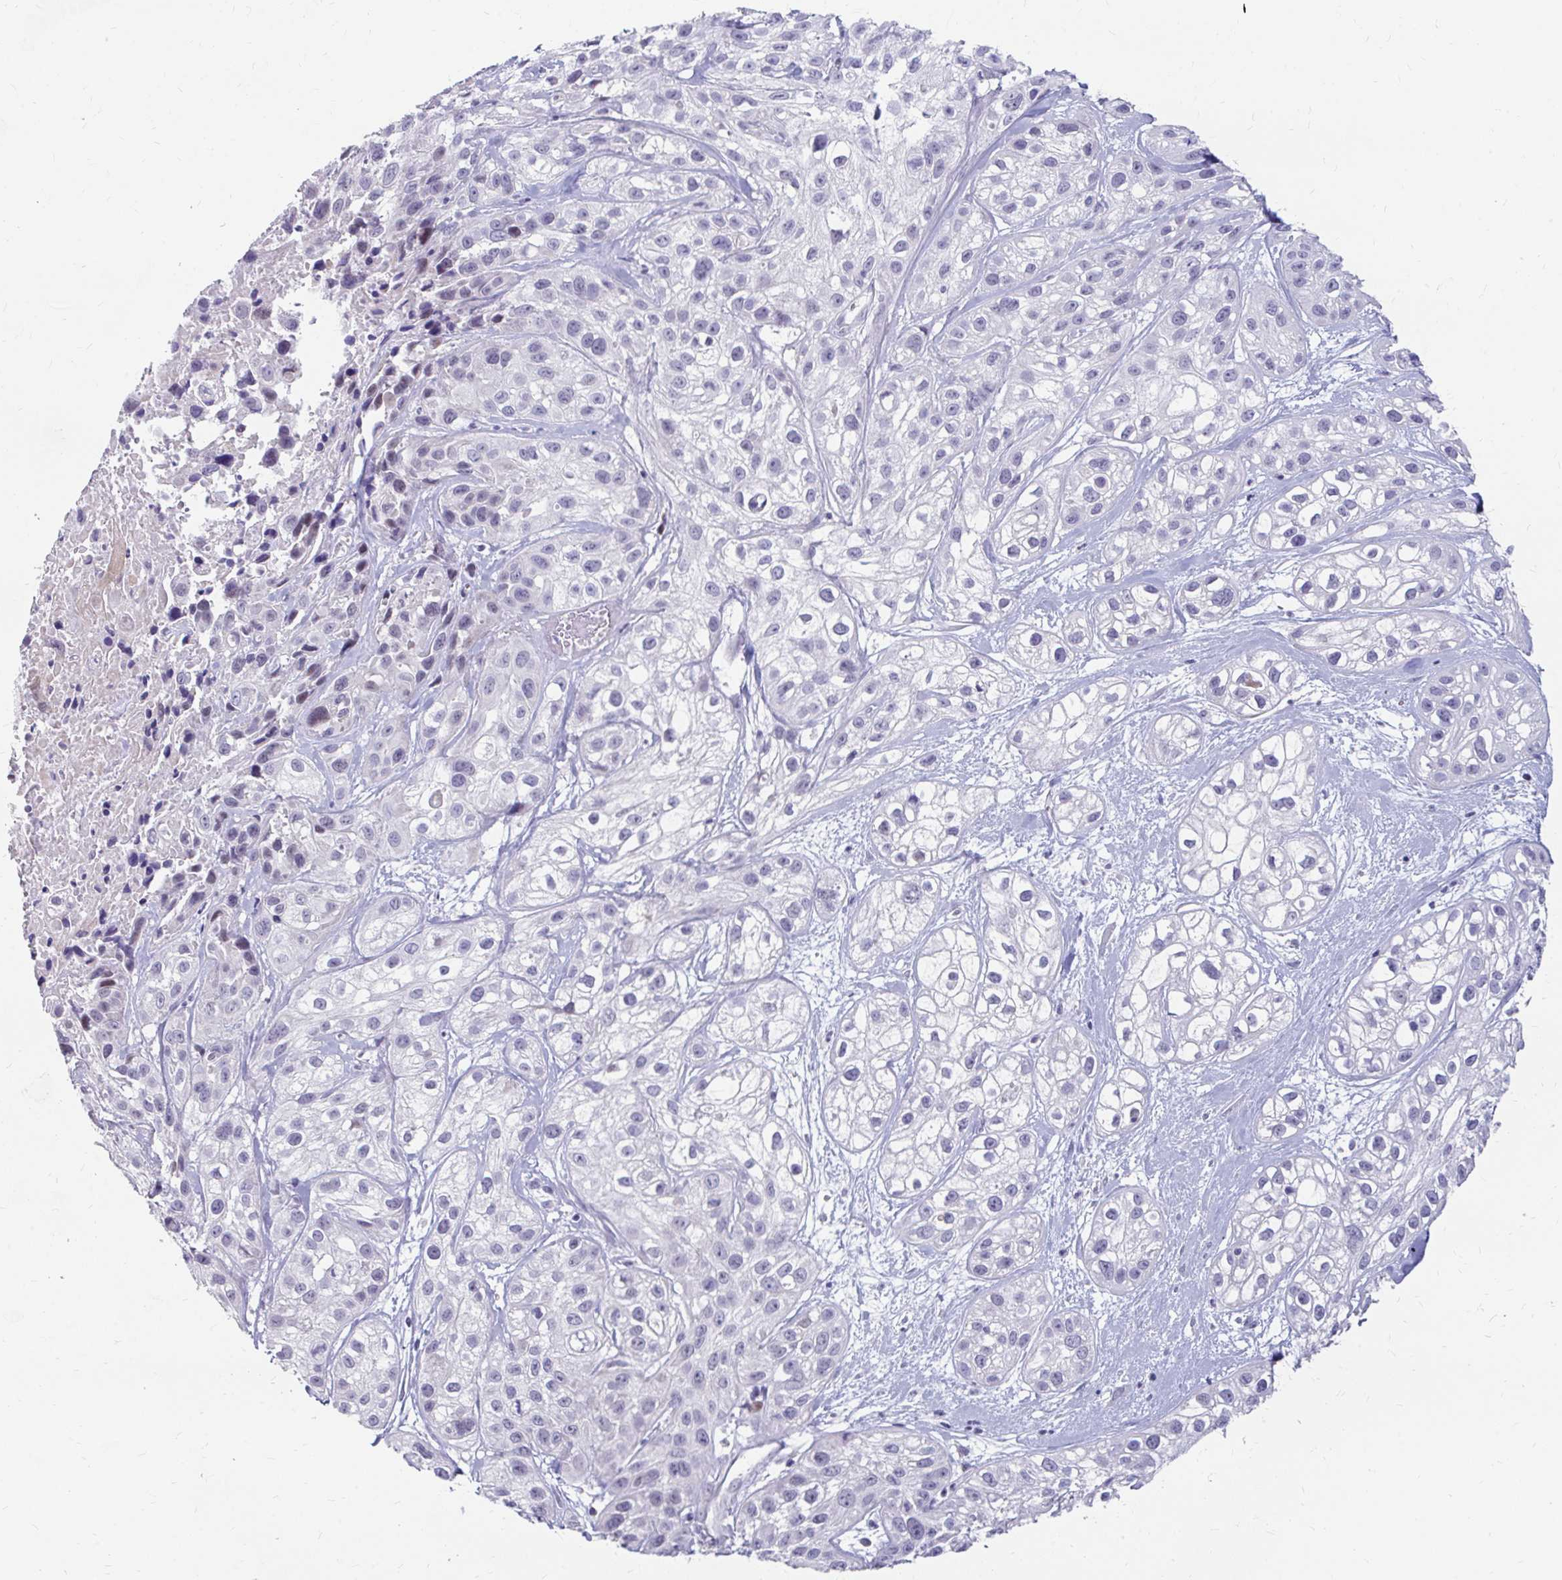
{"staining": {"intensity": "negative", "quantity": "none", "location": "none"}, "tissue": "skin cancer", "cell_type": "Tumor cells", "image_type": "cancer", "snomed": [{"axis": "morphology", "description": "Squamous cell carcinoma, NOS"}, {"axis": "topography", "description": "Skin"}], "caption": "Image shows no protein expression in tumor cells of skin squamous cell carcinoma tissue.", "gene": "RGS16", "patient": {"sex": "male", "age": 82}}